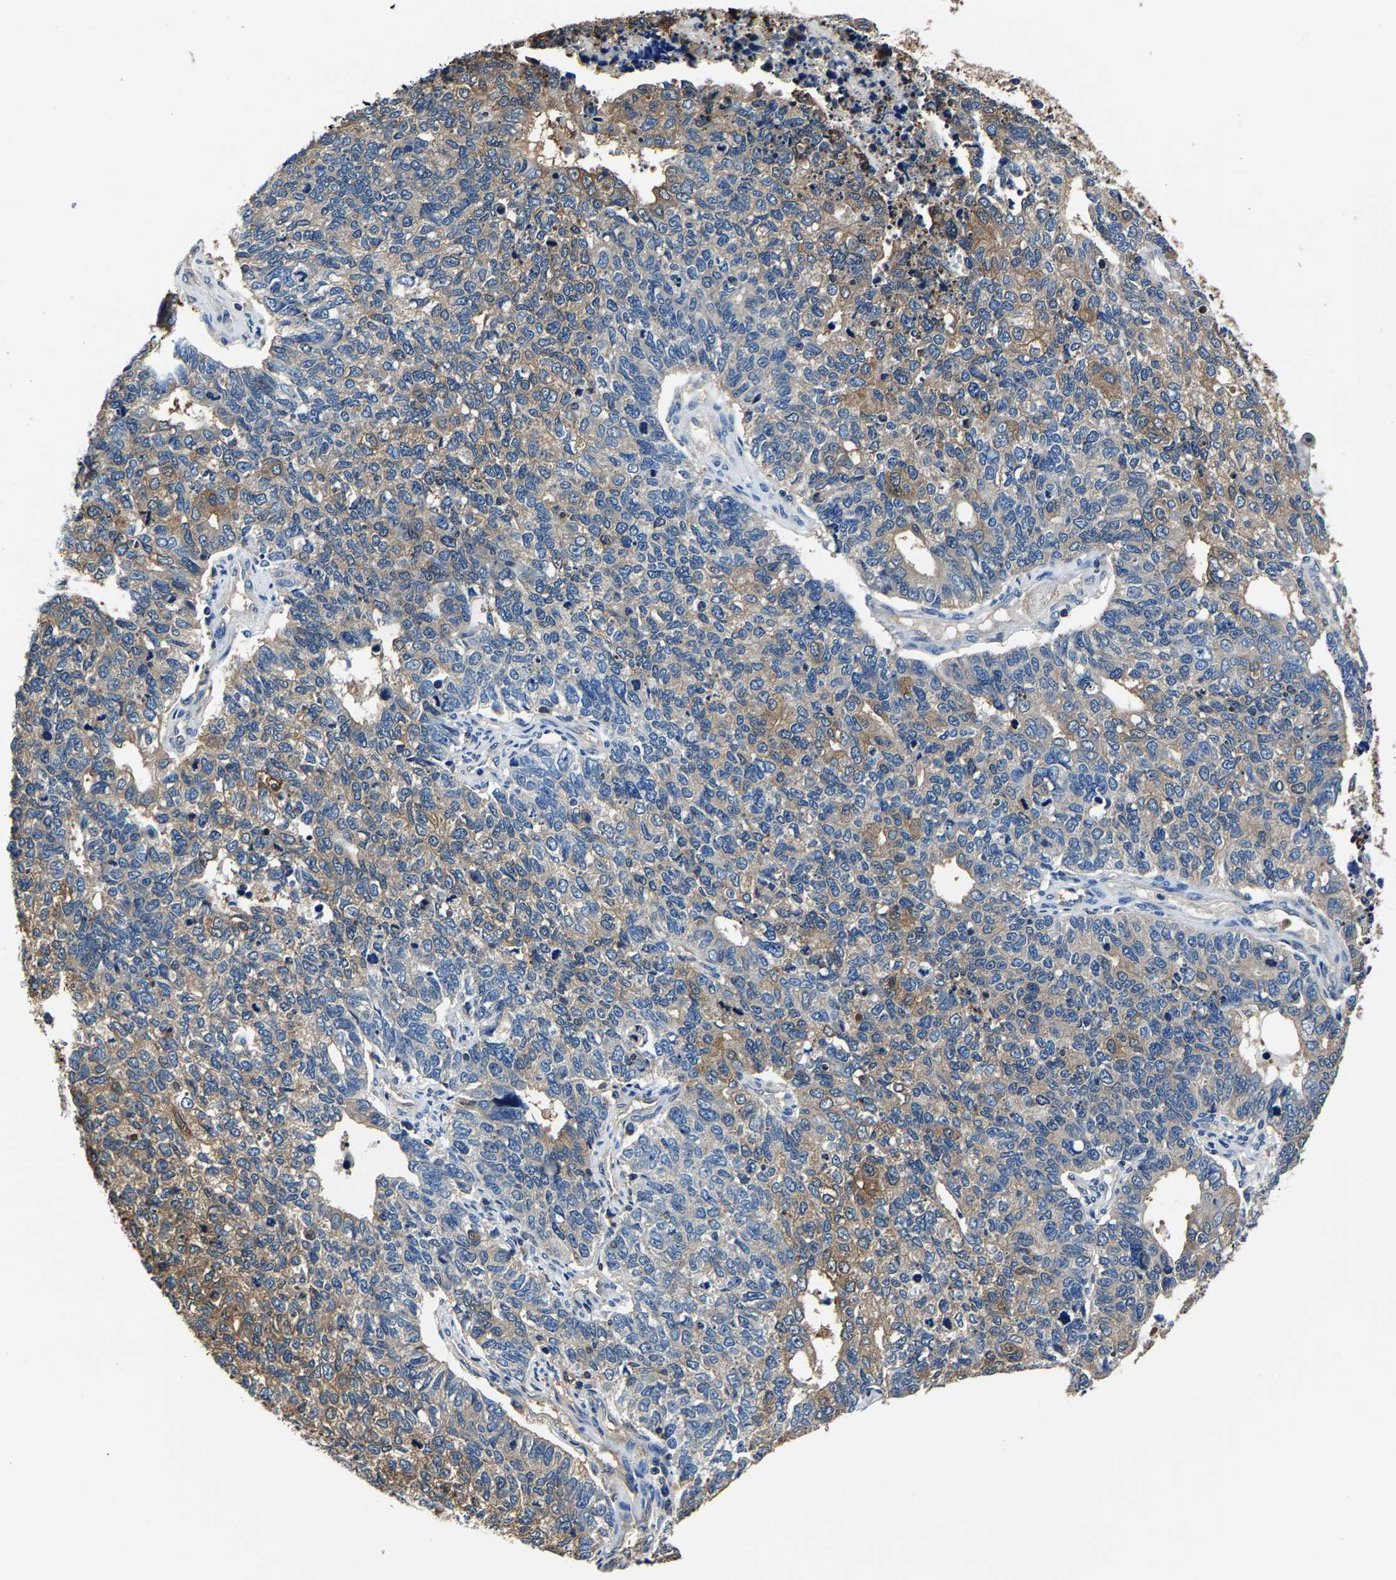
{"staining": {"intensity": "moderate", "quantity": "<25%", "location": "cytoplasmic/membranous"}, "tissue": "cervical cancer", "cell_type": "Tumor cells", "image_type": "cancer", "snomed": [{"axis": "morphology", "description": "Squamous cell carcinoma, NOS"}, {"axis": "topography", "description": "Cervix"}], "caption": "Tumor cells demonstrate moderate cytoplasmic/membranous positivity in approximately <25% of cells in cervical squamous cell carcinoma. The staining was performed using DAB (3,3'-diaminobenzidine), with brown indicating positive protein expression. Nuclei are stained blue with hematoxylin.", "gene": "ALDOB", "patient": {"sex": "female", "age": 63}}